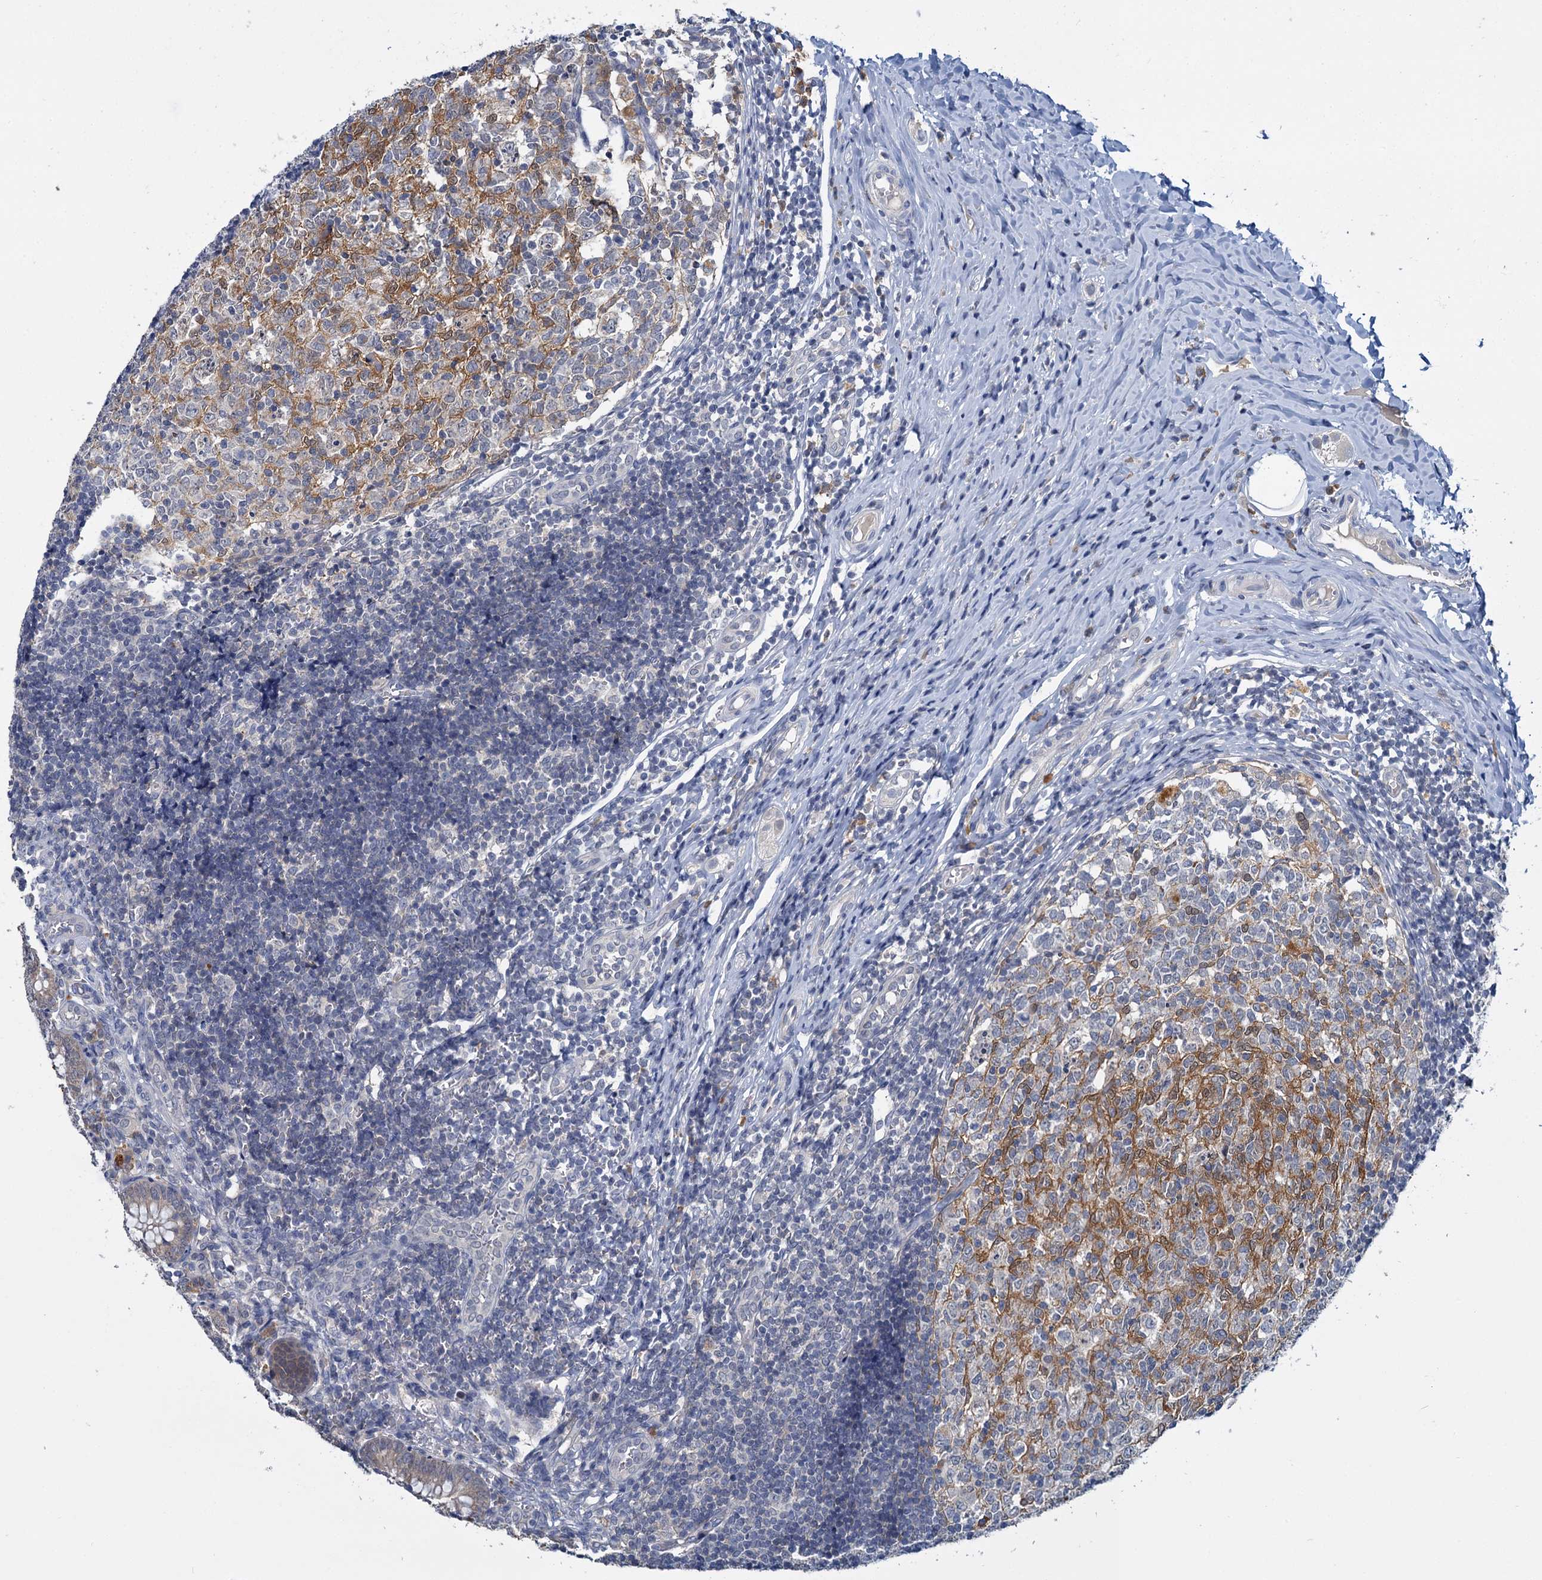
{"staining": {"intensity": "weak", "quantity": "25%-75%", "location": "cytoplasmic/membranous"}, "tissue": "appendix", "cell_type": "Glandular cells", "image_type": "normal", "snomed": [{"axis": "morphology", "description": "Normal tissue, NOS"}, {"axis": "topography", "description": "Appendix"}], "caption": "Human appendix stained with a brown dye demonstrates weak cytoplasmic/membranous positive expression in approximately 25%-75% of glandular cells.", "gene": "ANKRD42", "patient": {"sex": "male", "age": 8}}